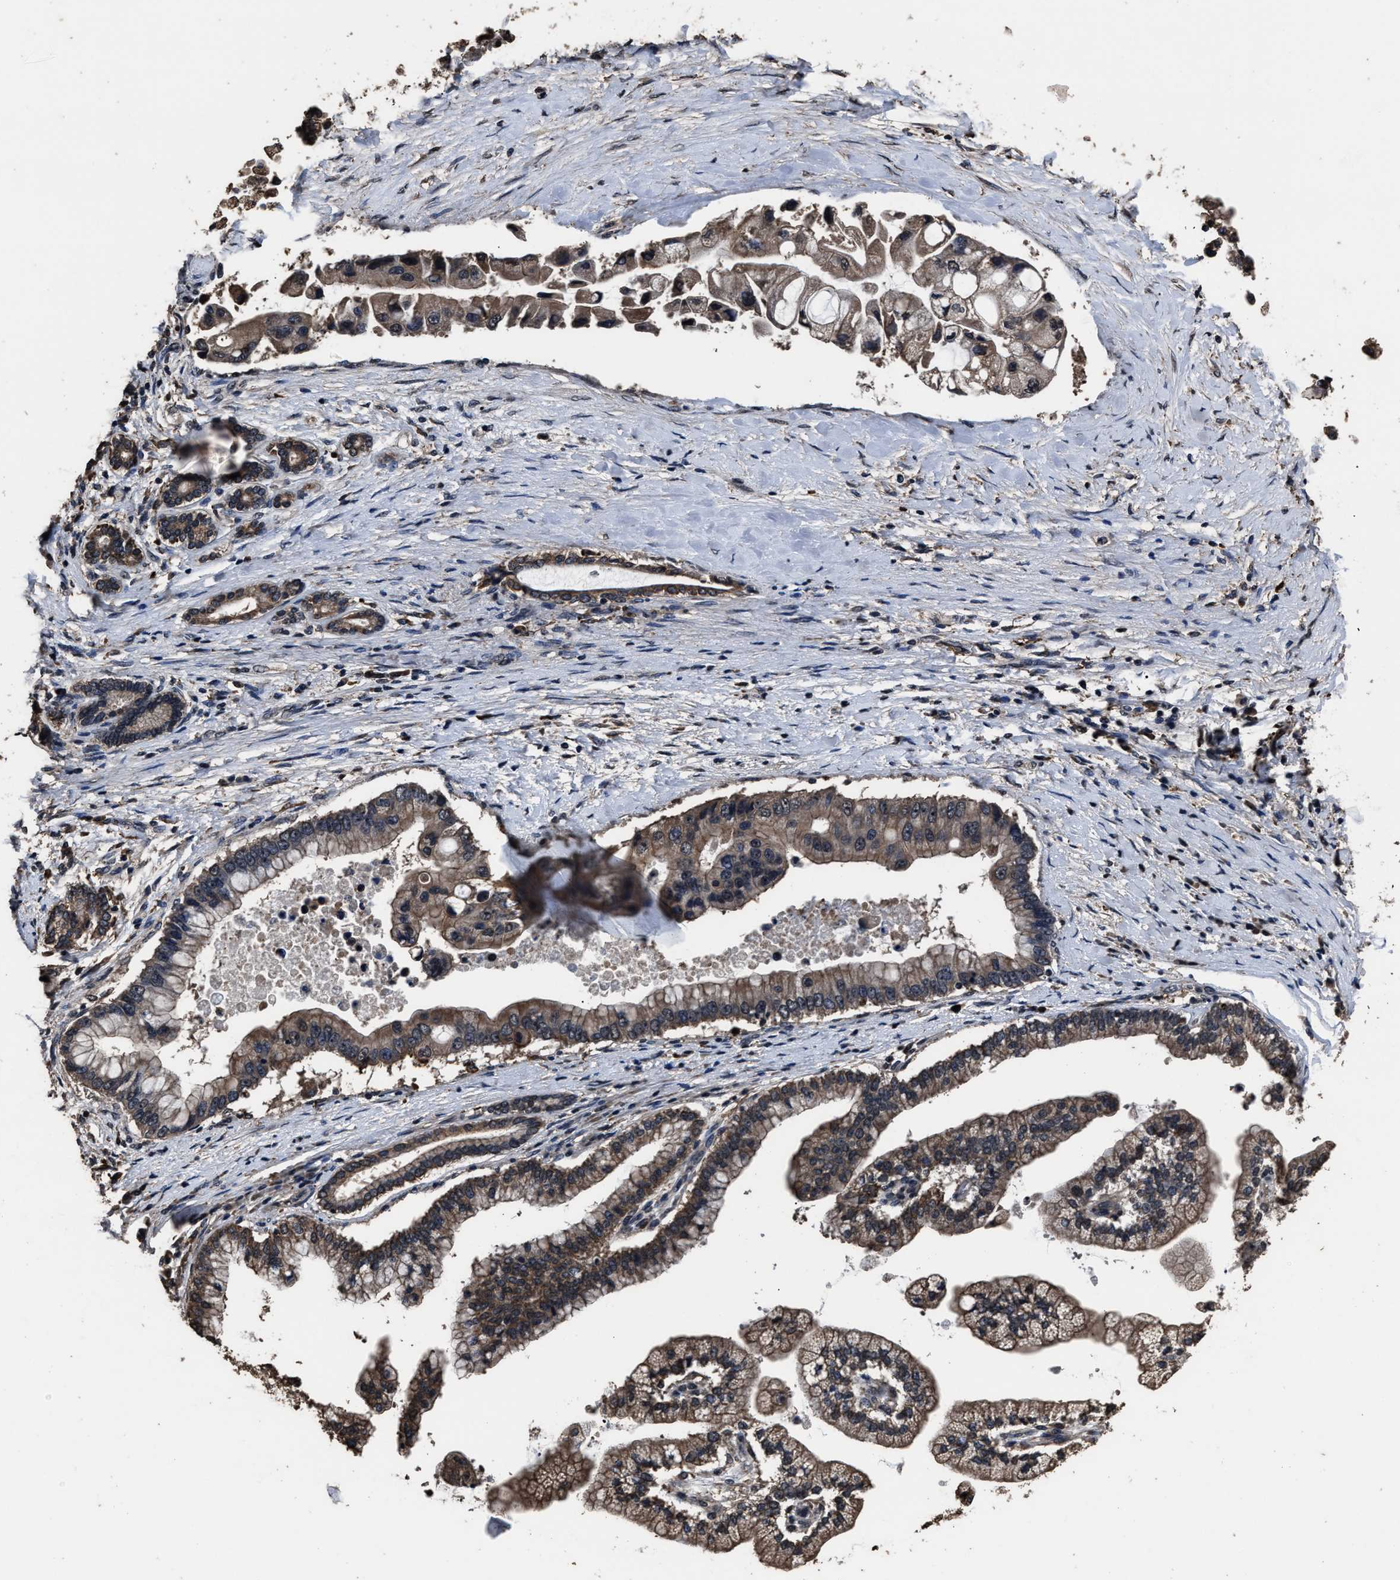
{"staining": {"intensity": "moderate", "quantity": ">75%", "location": "cytoplasmic/membranous"}, "tissue": "liver cancer", "cell_type": "Tumor cells", "image_type": "cancer", "snomed": [{"axis": "morphology", "description": "Cholangiocarcinoma"}, {"axis": "topography", "description": "Liver"}], "caption": "This is an image of immunohistochemistry staining of liver cancer (cholangiocarcinoma), which shows moderate positivity in the cytoplasmic/membranous of tumor cells.", "gene": "RSBN1L", "patient": {"sex": "male", "age": 50}}